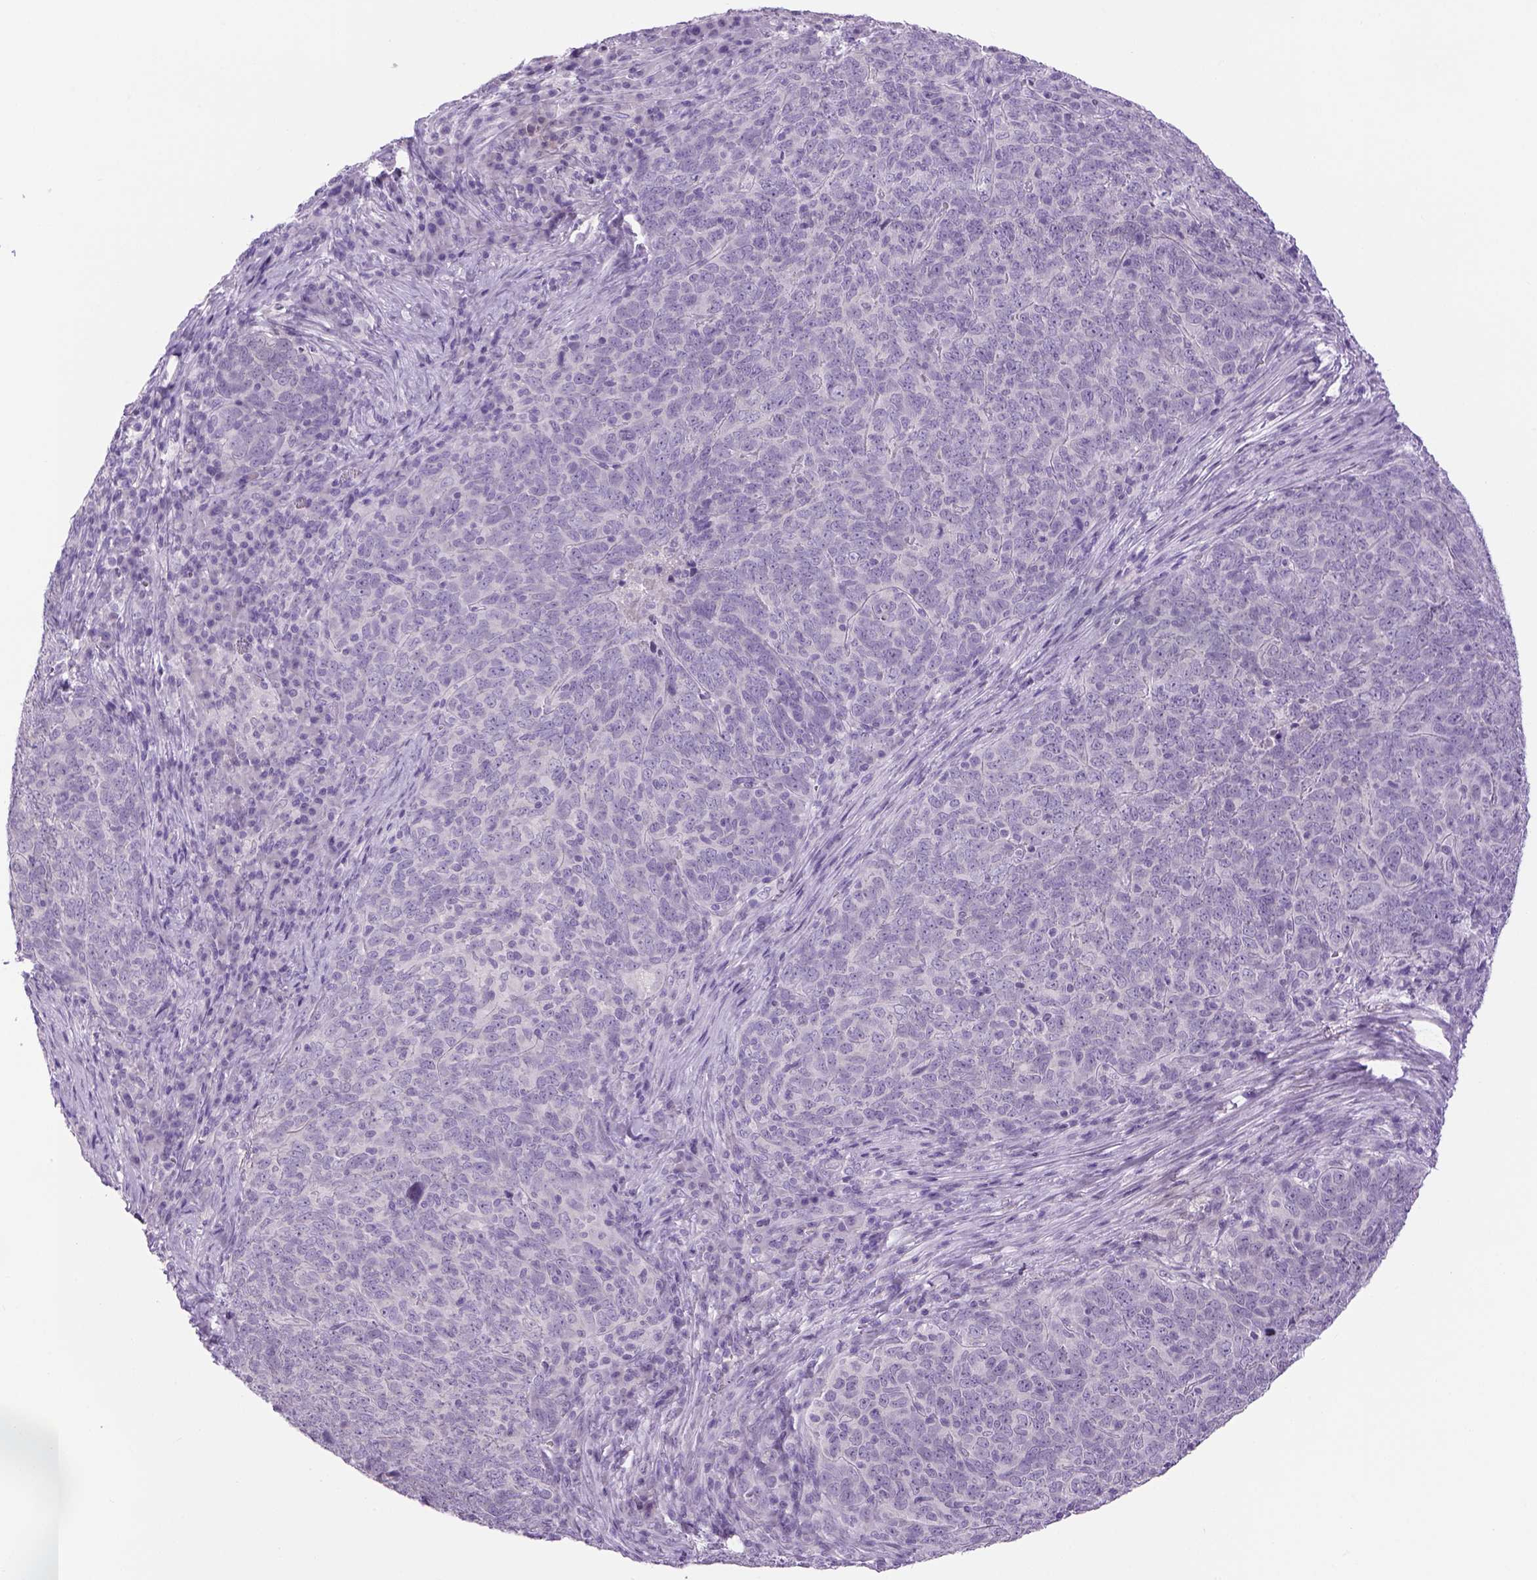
{"staining": {"intensity": "negative", "quantity": "none", "location": "none"}, "tissue": "skin cancer", "cell_type": "Tumor cells", "image_type": "cancer", "snomed": [{"axis": "morphology", "description": "Squamous cell carcinoma, NOS"}, {"axis": "topography", "description": "Skin"}, {"axis": "topography", "description": "Anal"}], "caption": "Immunohistochemistry micrograph of neoplastic tissue: human squamous cell carcinoma (skin) stained with DAB (3,3'-diaminobenzidine) shows no significant protein positivity in tumor cells.", "gene": "DBH", "patient": {"sex": "female", "age": 51}}